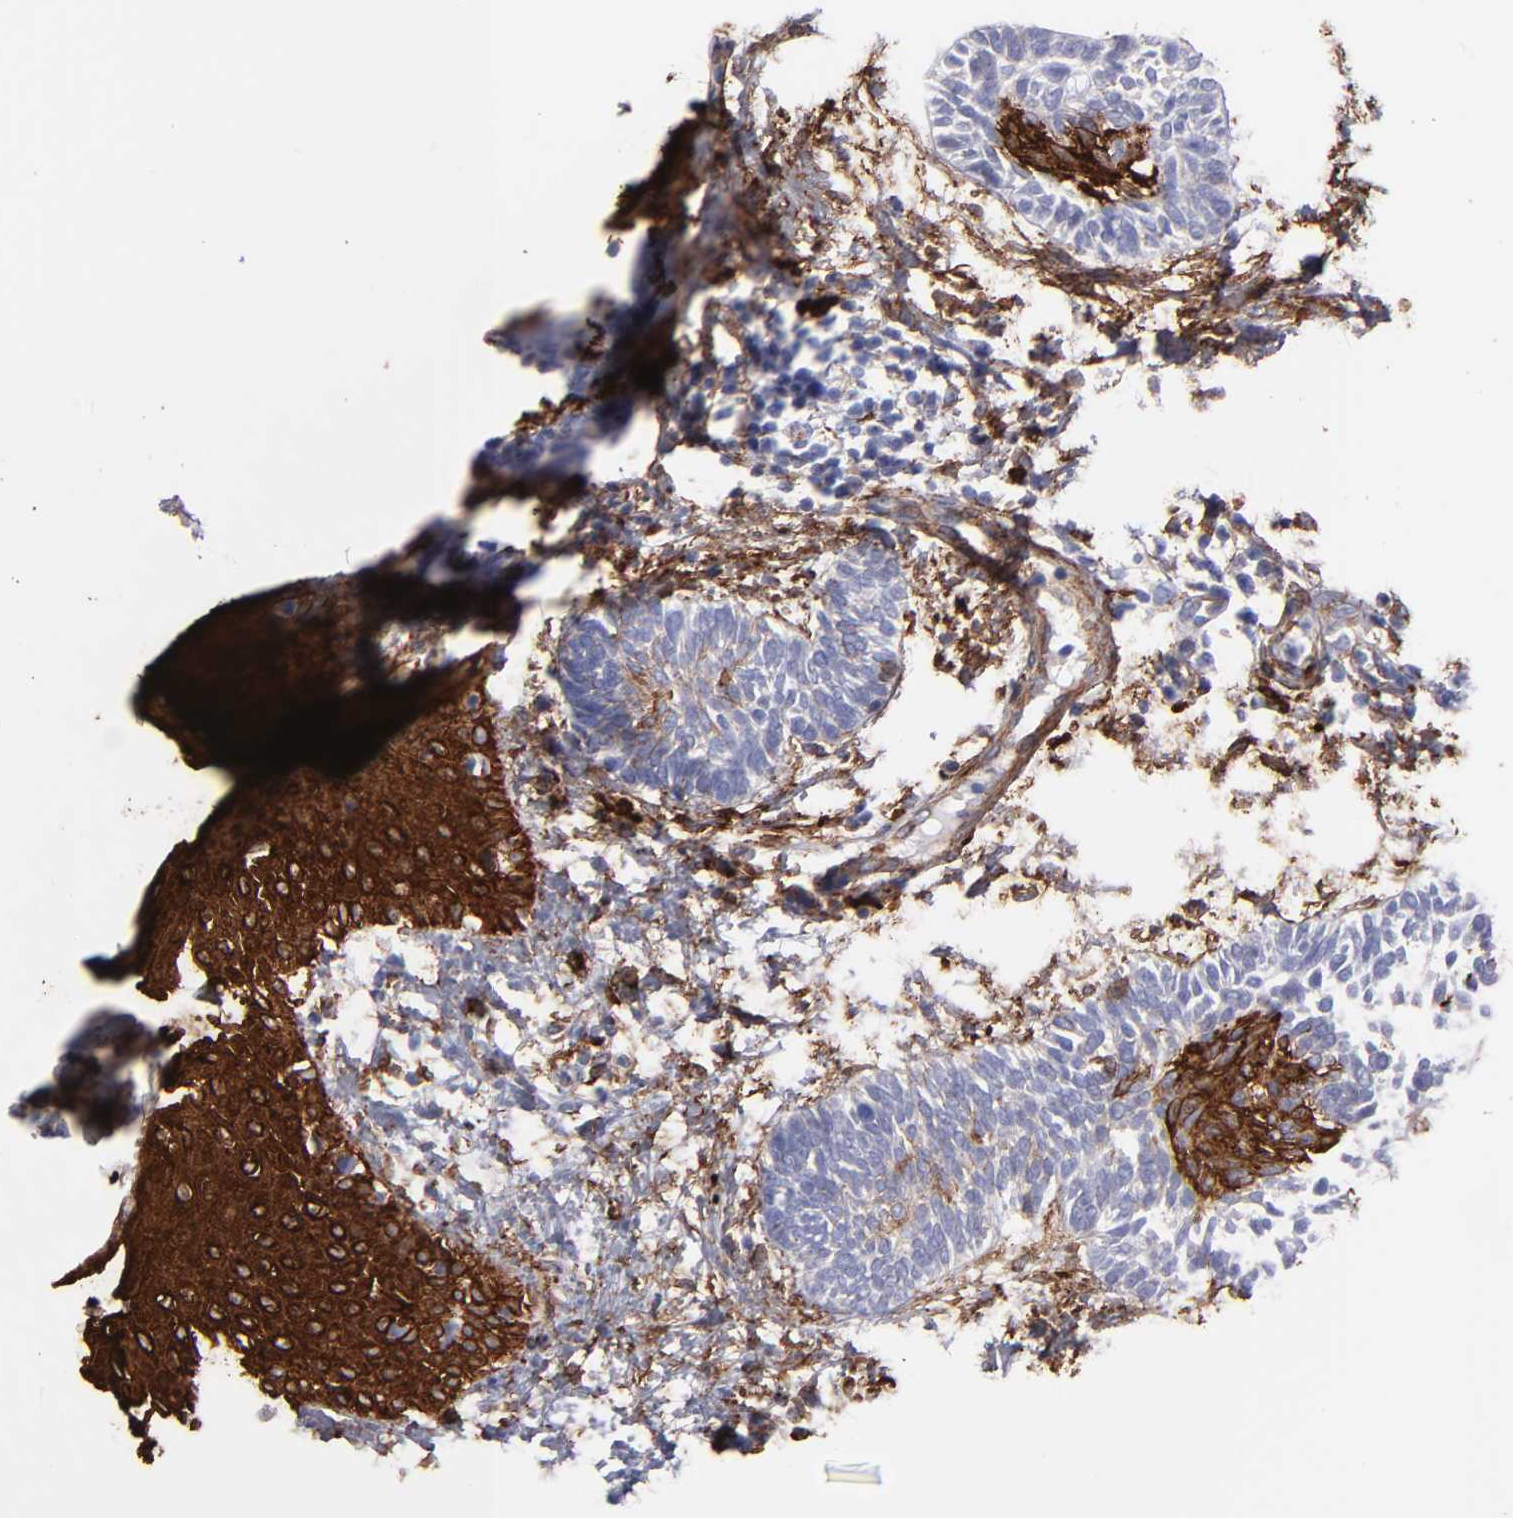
{"staining": {"intensity": "weak", "quantity": "<25%", "location": "cytoplasmic/membranous"}, "tissue": "skin cancer", "cell_type": "Tumor cells", "image_type": "cancer", "snomed": [{"axis": "morphology", "description": "Normal tissue, NOS"}, {"axis": "morphology", "description": "Basal cell carcinoma"}, {"axis": "topography", "description": "Skin"}], "caption": "Immunohistochemical staining of skin cancer exhibits no significant expression in tumor cells.", "gene": "AHNAK2", "patient": {"sex": "male", "age": 63}}